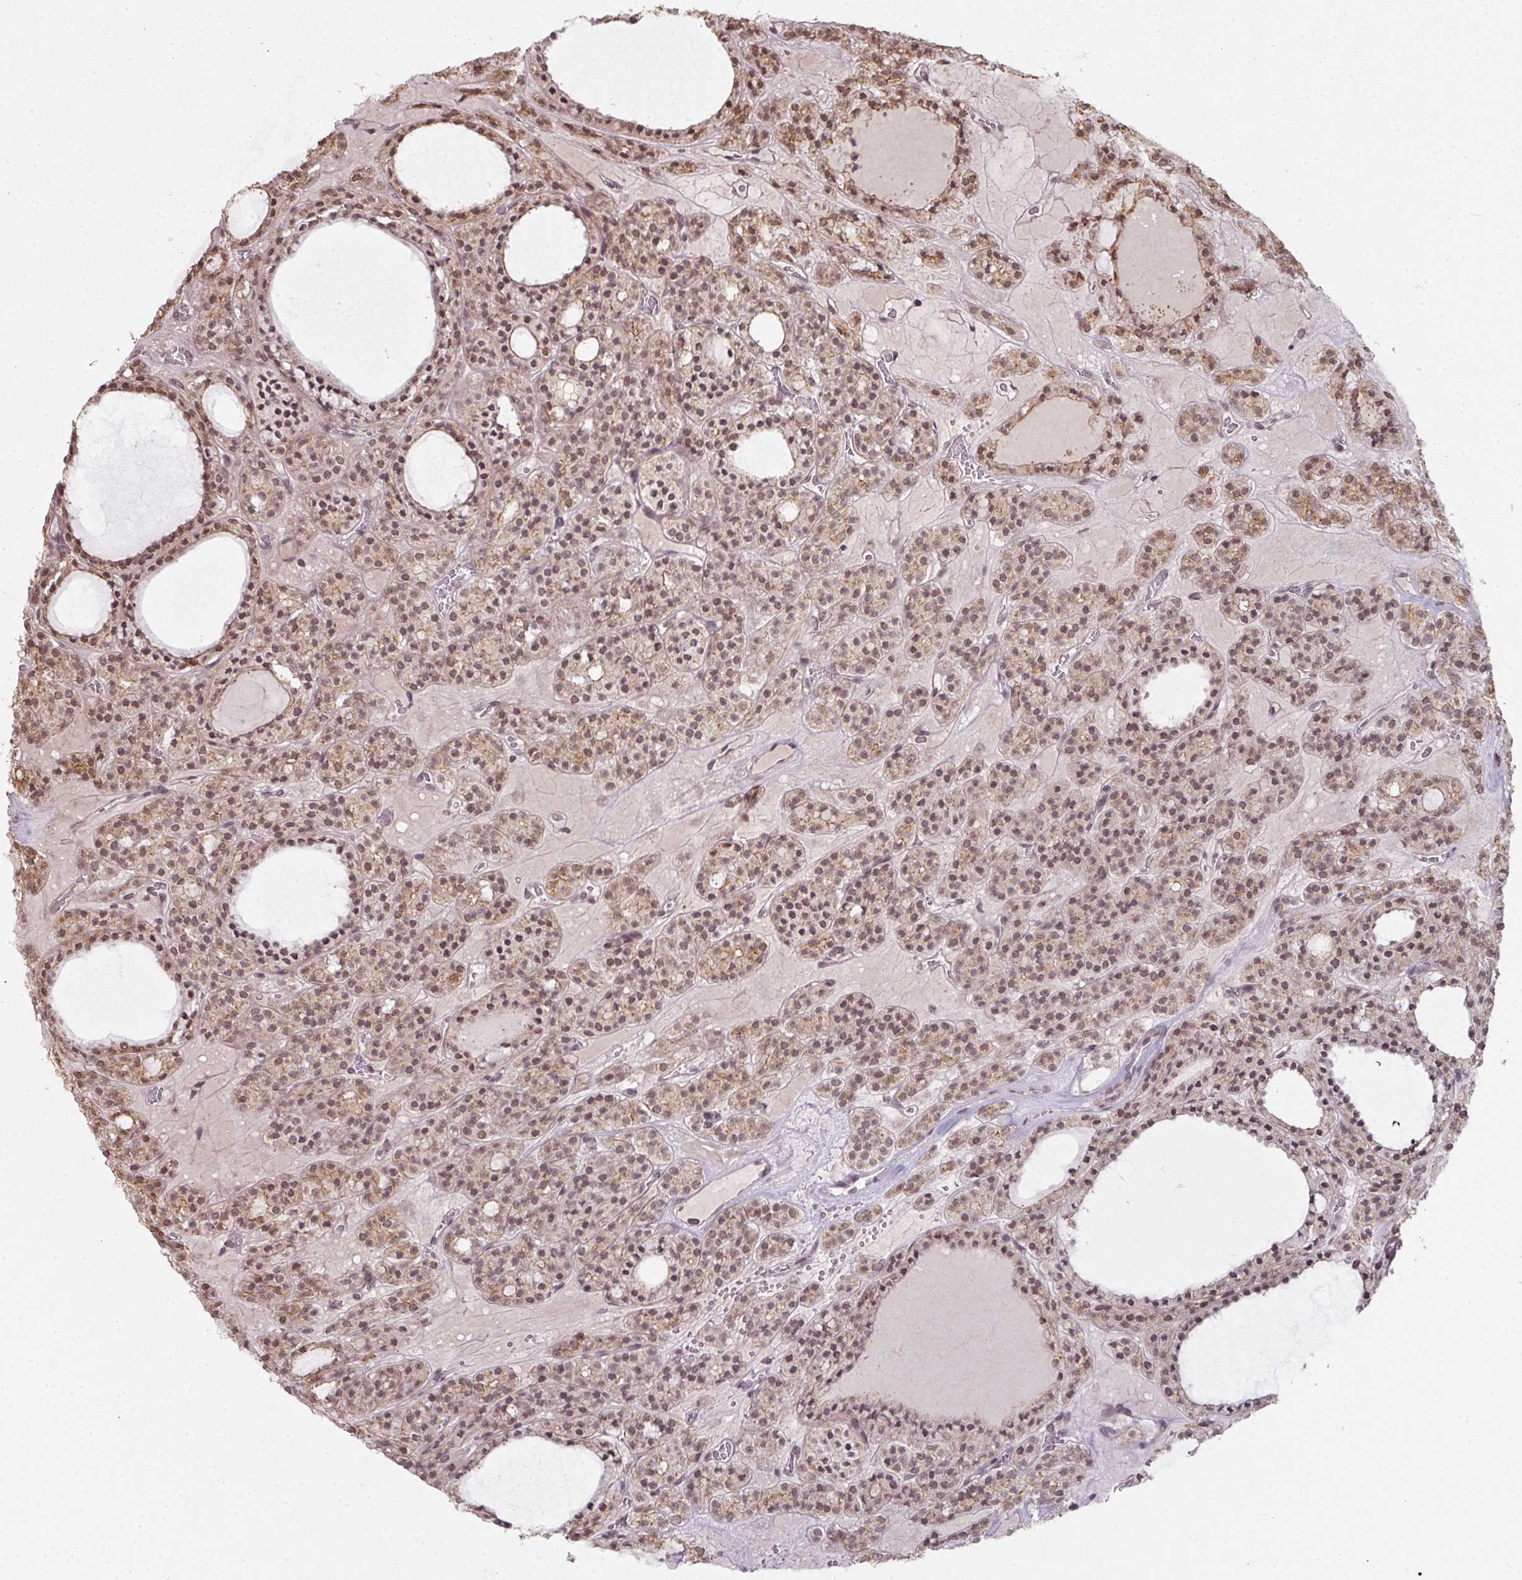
{"staining": {"intensity": "moderate", "quantity": "25%-75%", "location": "nuclear"}, "tissue": "thyroid cancer", "cell_type": "Tumor cells", "image_type": "cancer", "snomed": [{"axis": "morphology", "description": "Follicular adenoma carcinoma, NOS"}, {"axis": "topography", "description": "Thyroid gland"}], "caption": "Moderate nuclear positivity is appreciated in about 25%-75% of tumor cells in thyroid cancer (follicular adenoma carcinoma). Nuclei are stained in blue.", "gene": "GTF2H3", "patient": {"sex": "female", "age": 63}}